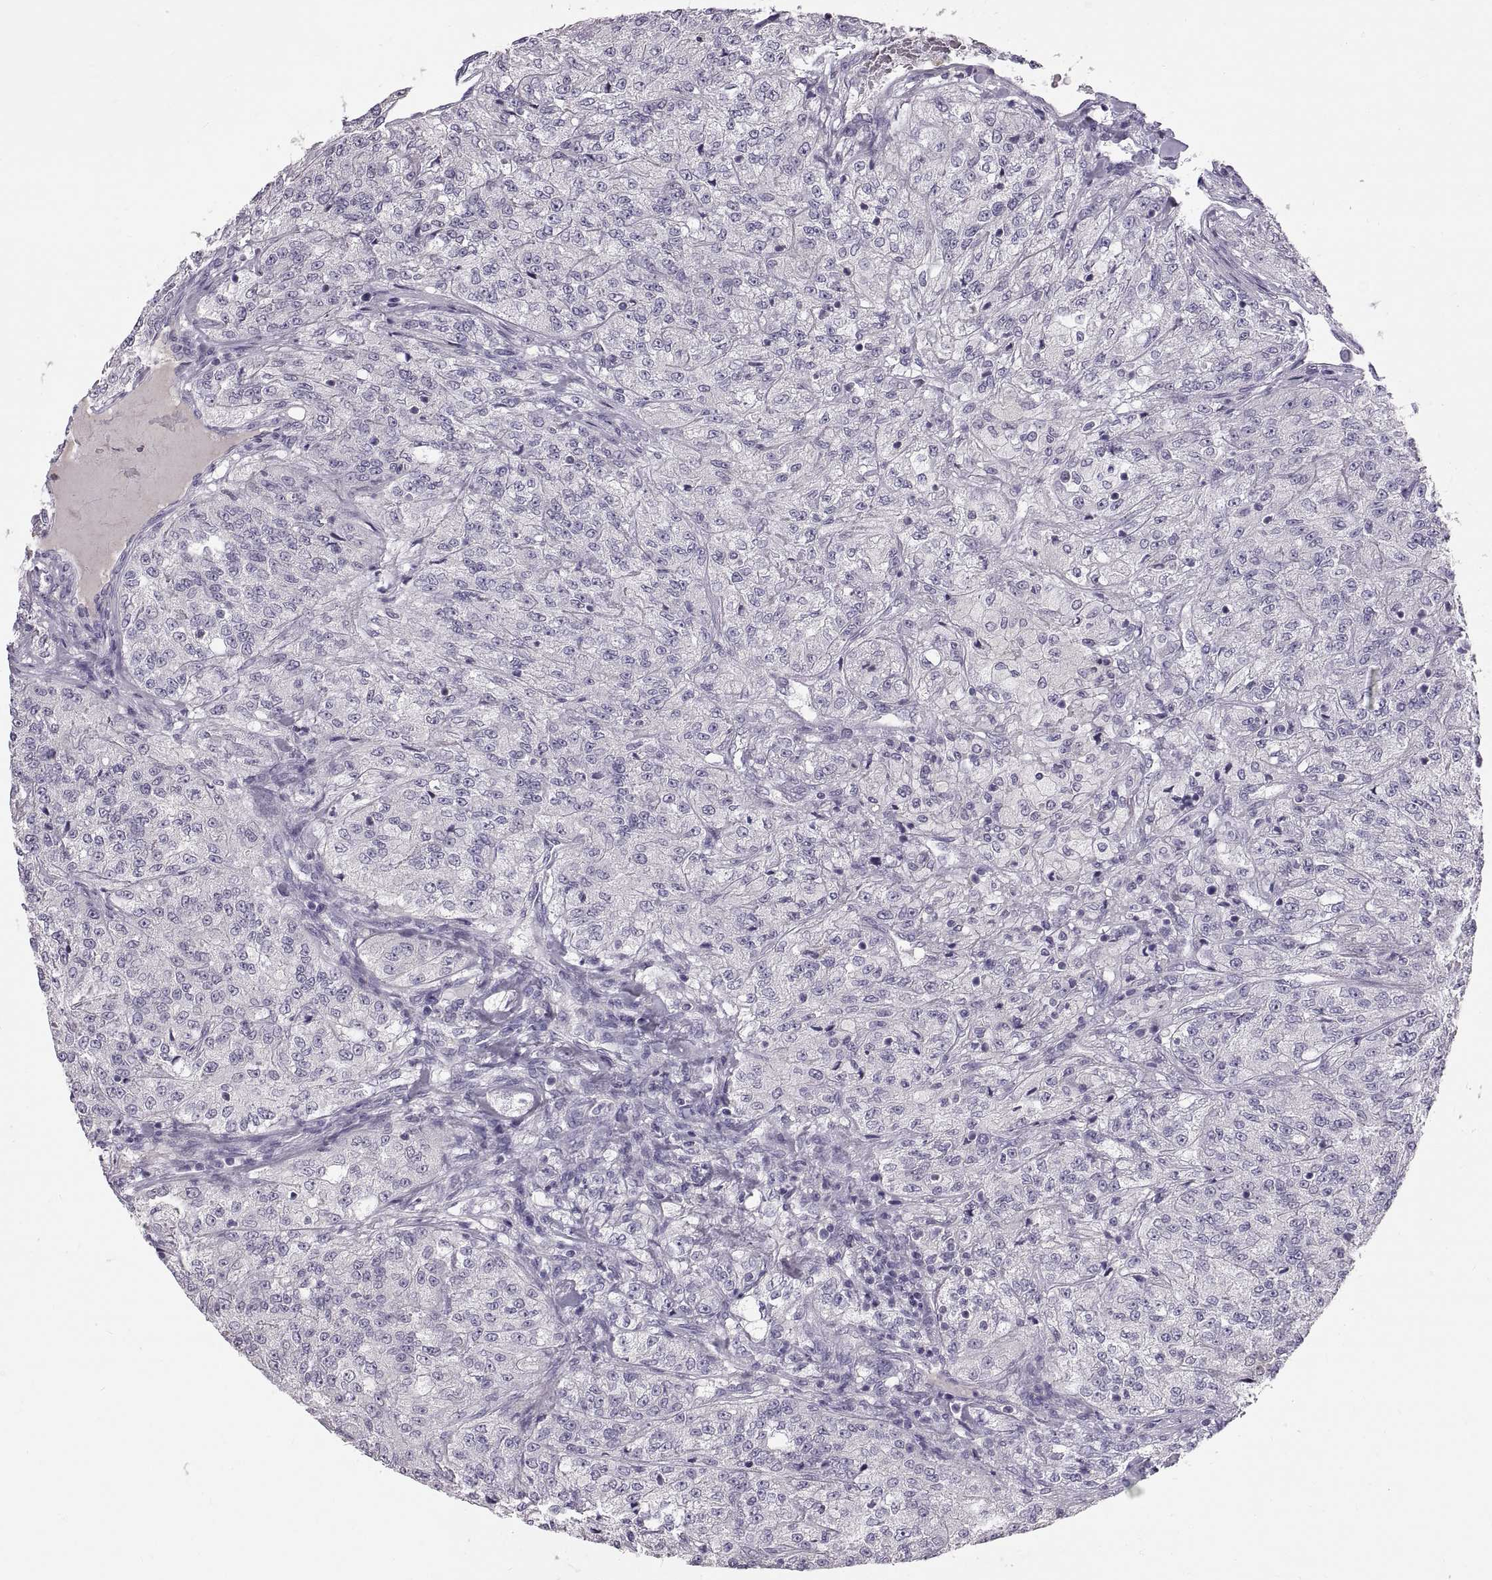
{"staining": {"intensity": "negative", "quantity": "none", "location": "none"}, "tissue": "renal cancer", "cell_type": "Tumor cells", "image_type": "cancer", "snomed": [{"axis": "morphology", "description": "Adenocarcinoma, NOS"}, {"axis": "topography", "description": "Kidney"}], "caption": "IHC image of adenocarcinoma (renal) stained for a protein (brown), which reveals no positivity in tumor cells.", "gene": "WFDC8", "patient": {"sex": "female", "age": 63}}